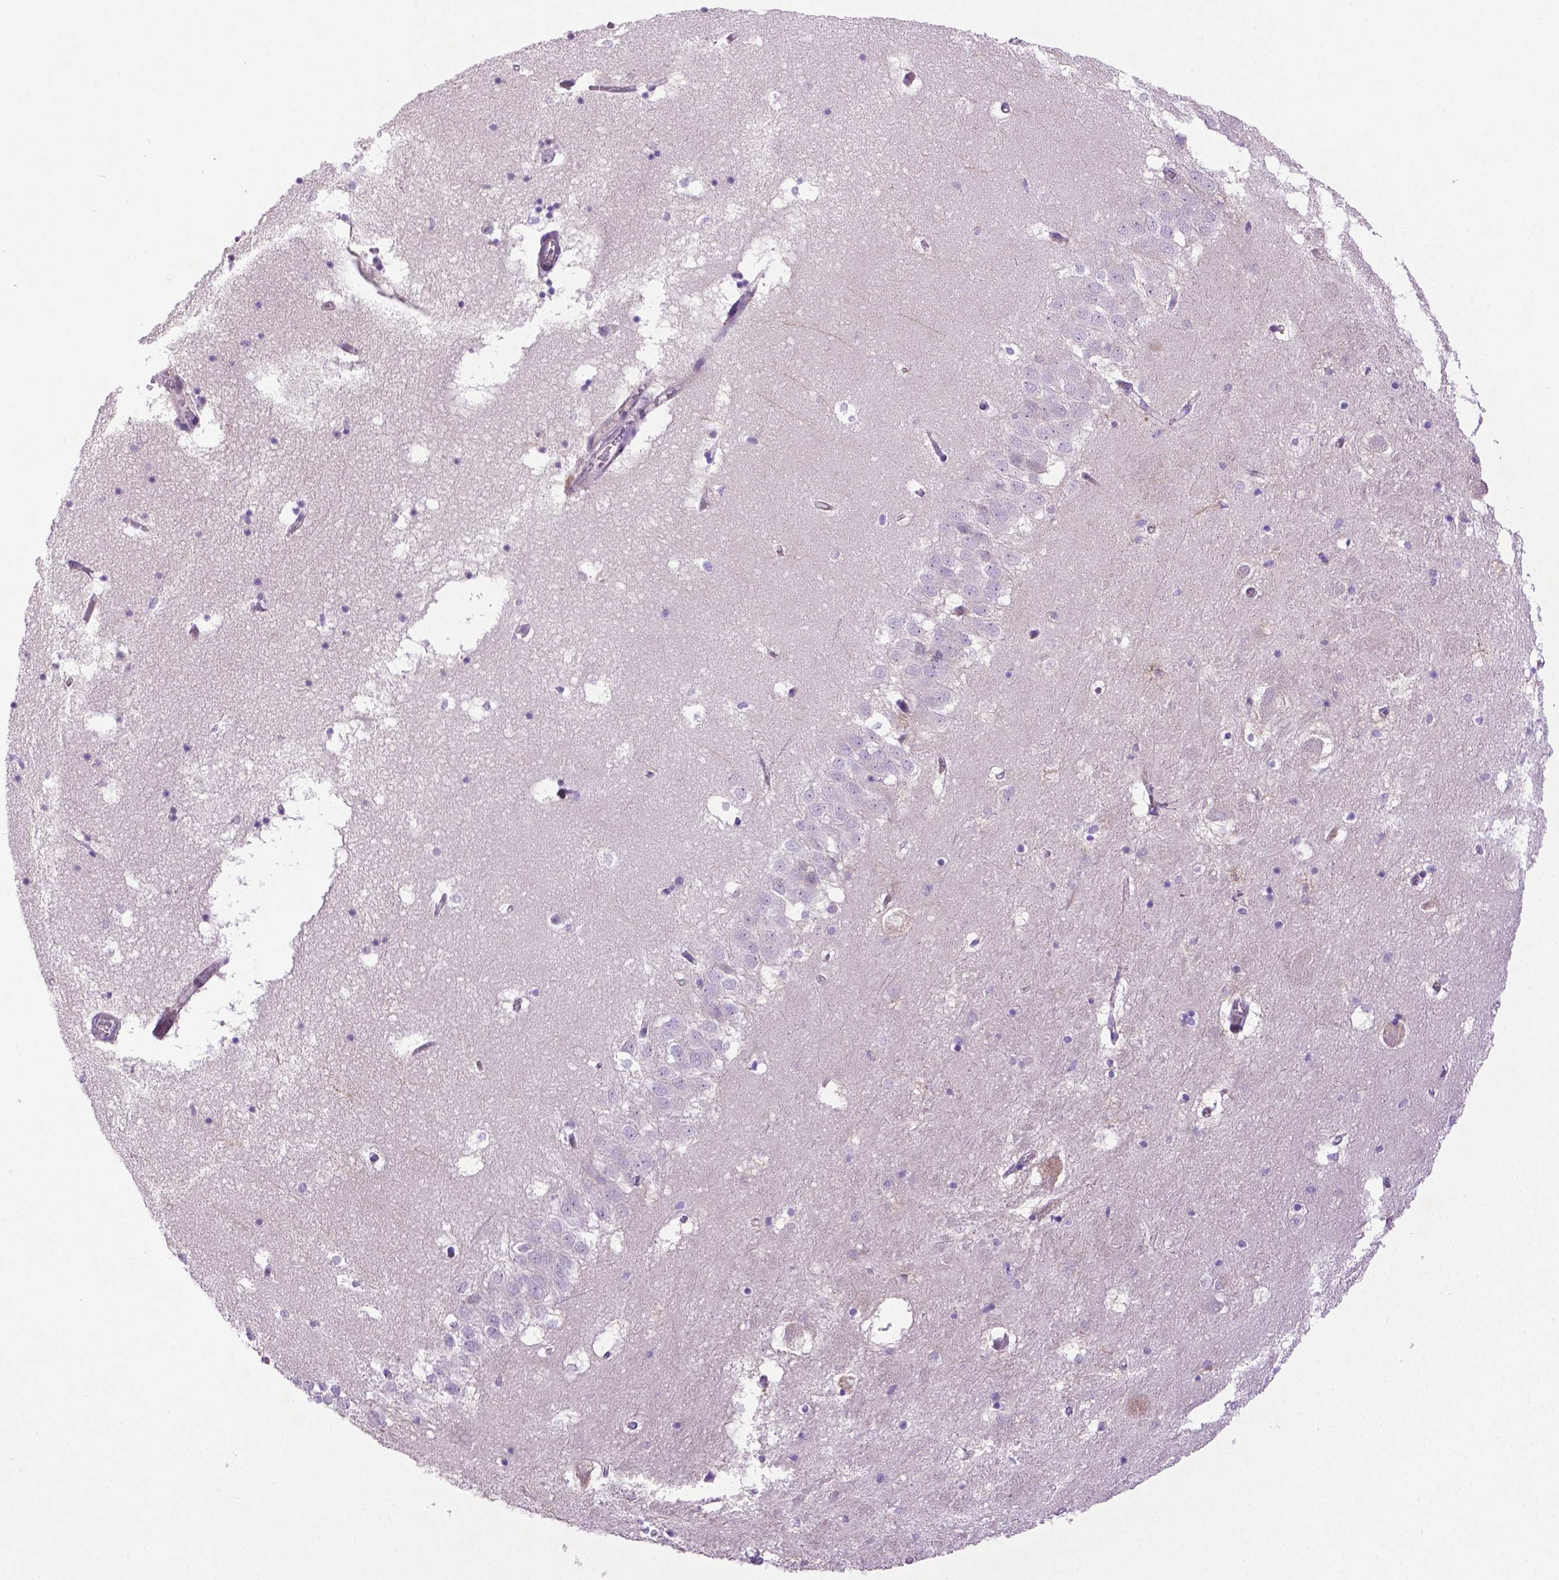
{"staining": {"intensity": "negative", "quantity": "none", "location": "none"}, "tissue": "hippocampus", "cell_type": "Glial cells", "image_type": "normal", "snomed": [{"axis": "morphology", "description": "Normal tissue, NOS"}, {"axis": "topography", "description": "Hippocampus"}], "caption": "Unremarkable hippocampus was stained to show a protein in brown. There is no significant staining in glial cells. (Brightfield microscopy of DAB (3,3'-diaminobenzidine) IHC at high magnification).", "gene": "CCER2", "patient": {"sex": "male", "age": 58}}